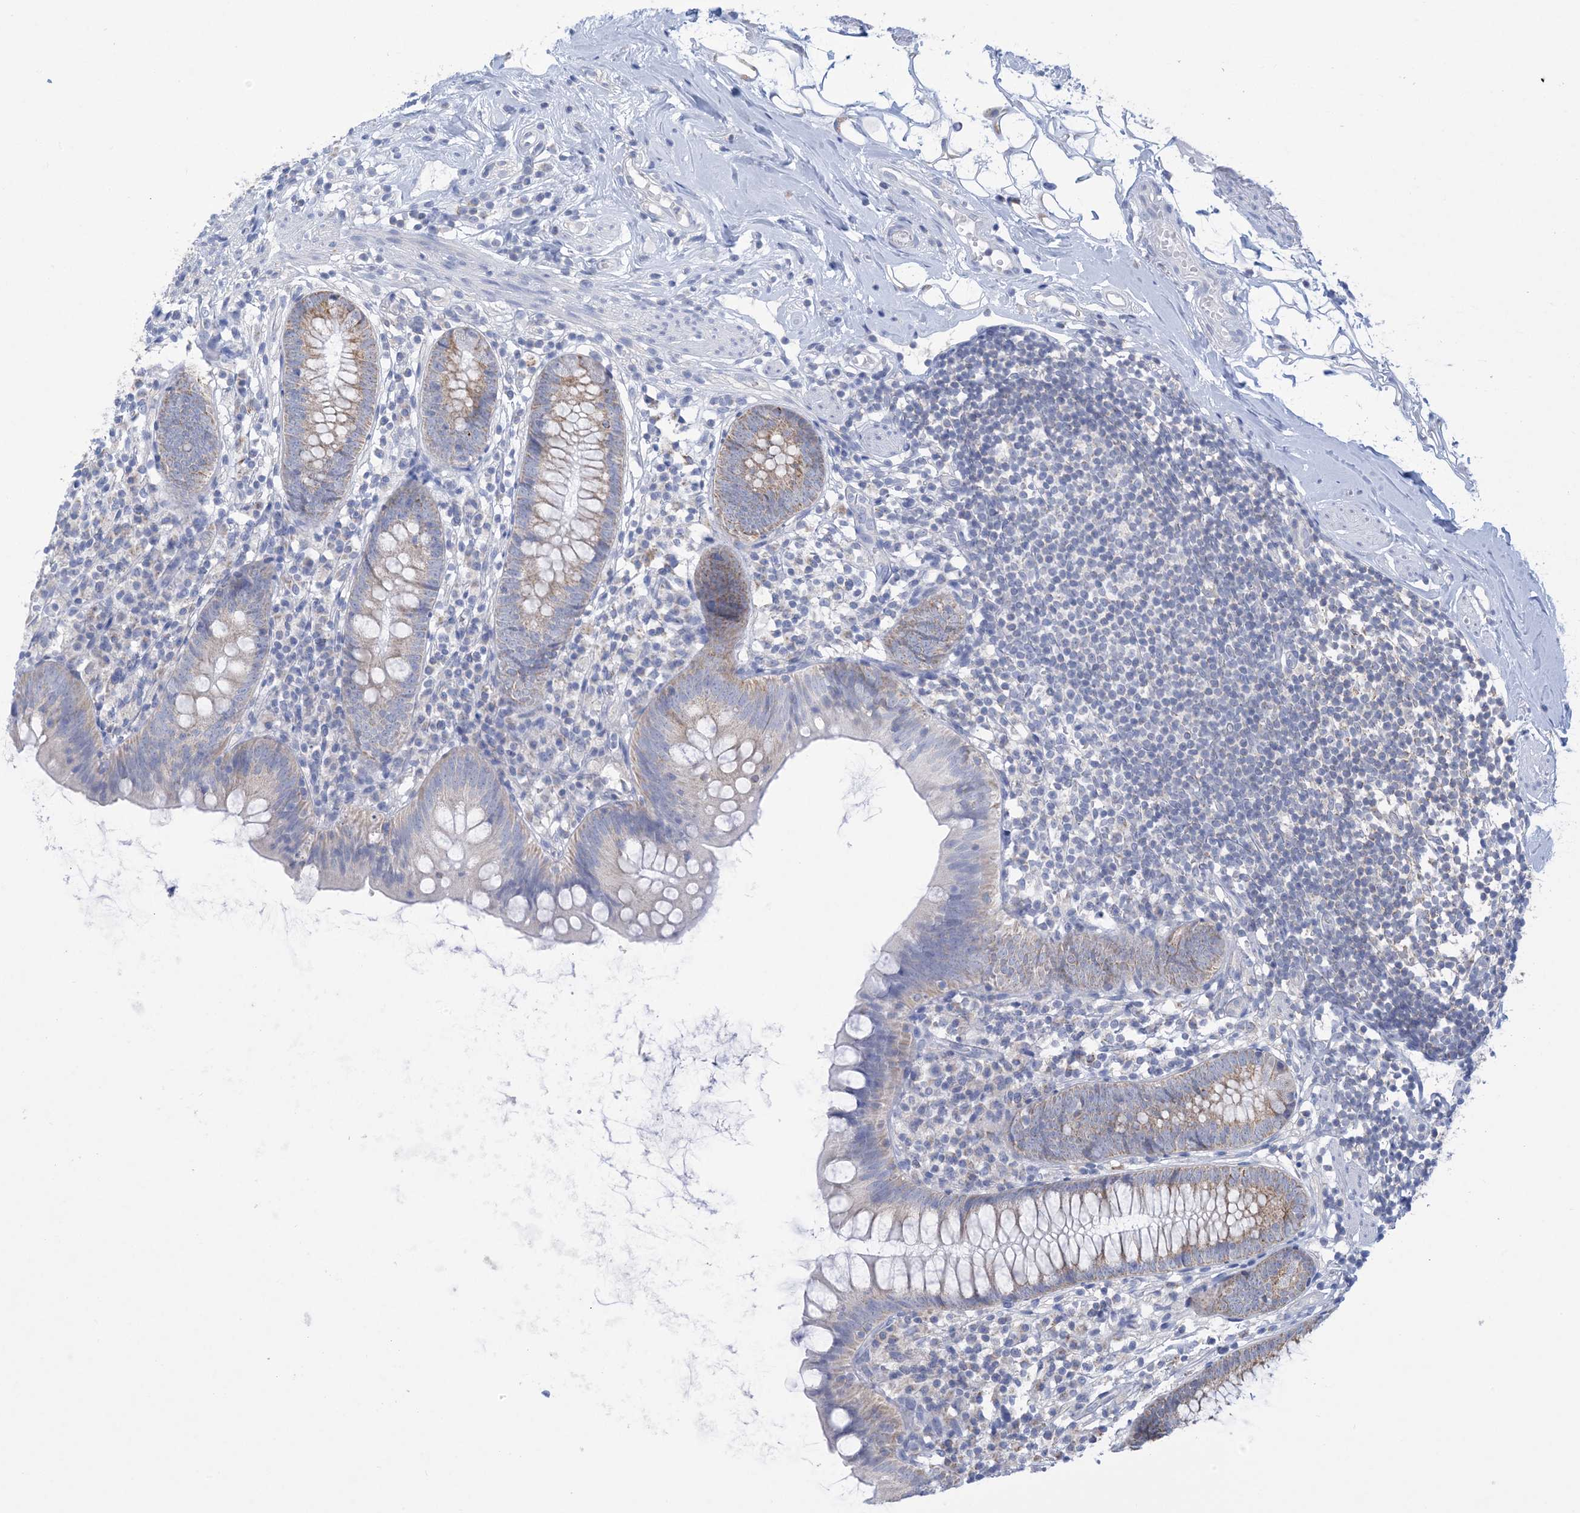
{"staining": {"intensity": "moderate", "quantity": "25%-75%", "location": "cytoplasmic/membranous"}, "tissue": "appendix", "cell_type": "Glandular cells", "image_type": "normal", "snomed": [{"axis": "morphology", "description": "Normal tissue, NOS"}, {"axis": "topography", "description": "Appendix"}], "caption": "The histopathology image shows immunohistochemical staining of normal appendix. There is moderate cytoplasmic/membranous positivity is appreciated in about 25%-75% of glandular cells. The protein is stained brown, and the nuclei are stained in blue (DAB (3,3'-diaminobenzidine) IHC with brightfield microscopy, high magnification).", "gene": "CLEC16A", "patient": {"sex": "female", "age": 62}}